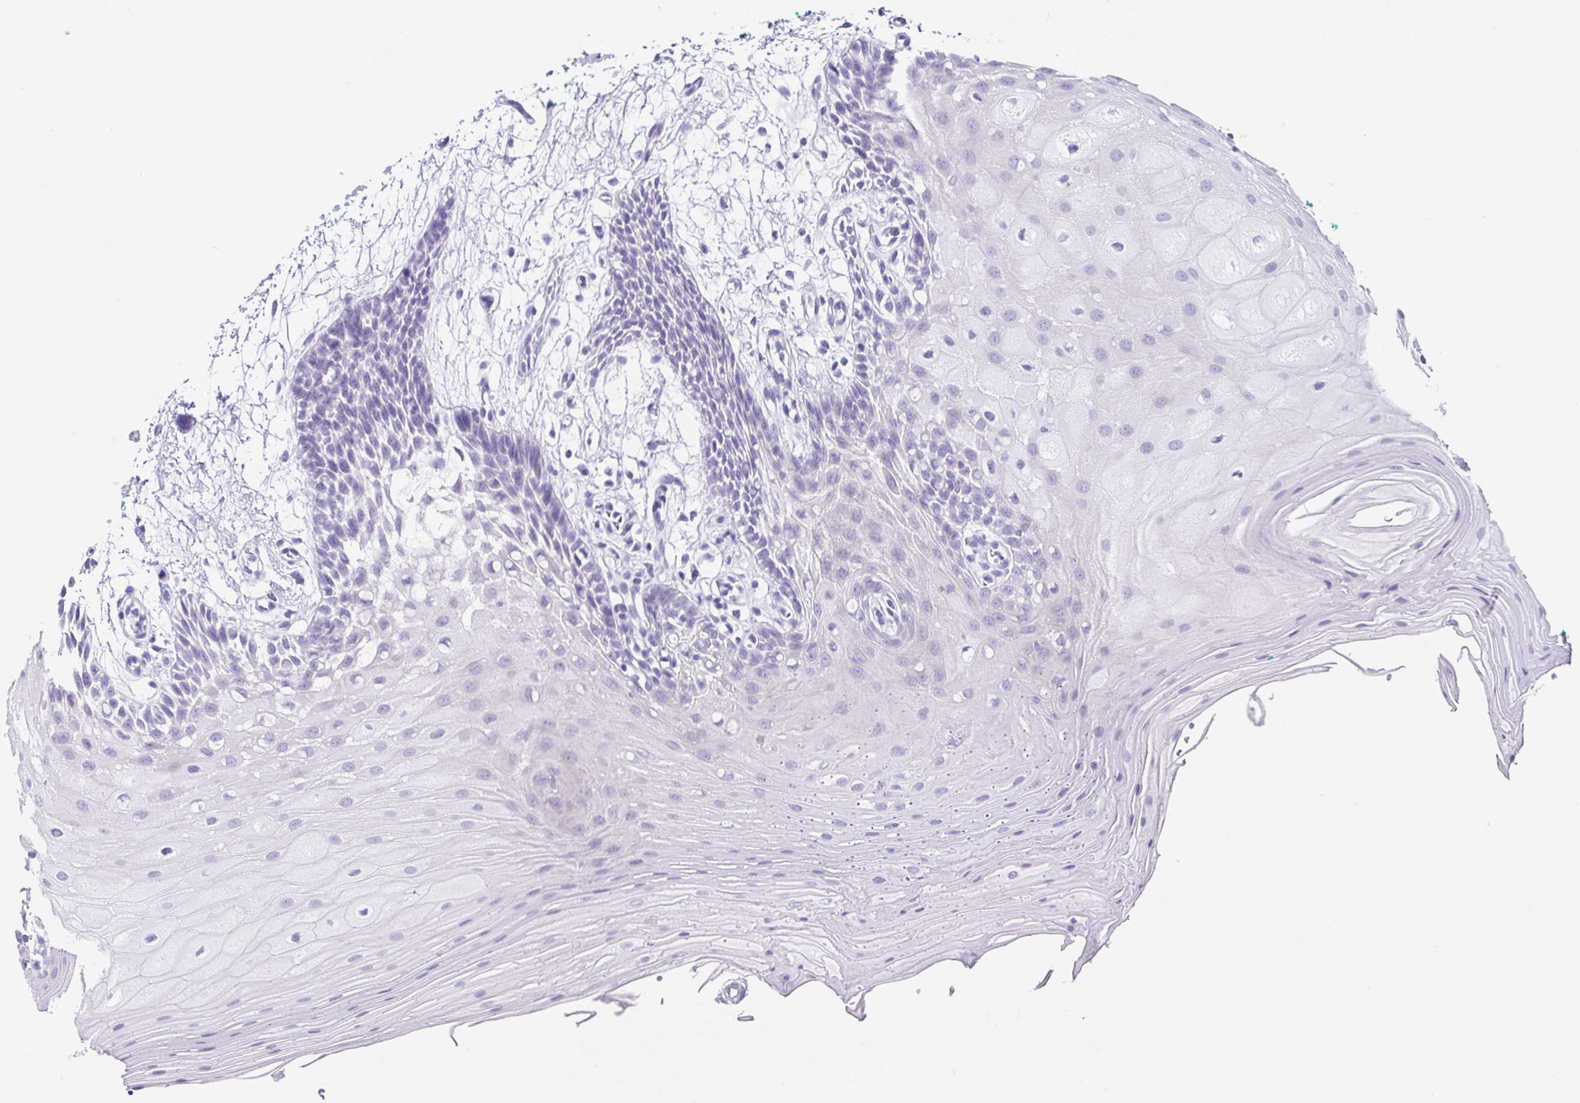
{"staining": {"intensity": "negative", "quantity": "none", "location": "none"}, "tissue": "oral mucosa", "cell_type": "Squamous epithelial cells", "image_type": "normal", "snomed": [{"axis": "morphology", "description": "Normal tissue, NOS"}, {"axis": "morphology", "description": "Squamous cell carcinoma, NOS"}, {"axis": "topography", "description": "Oral tissue"}, {"axis": "topography", "description": "Tounge, NOS"}, {"axis": "topography", "description": "Head-Neck"}], "caption": "DAB (3,3'-diaminobenzidine) immunohistochemical staining of normal human oral mucosa exhibits no significant expression in squamous epithelial cells. (DAB IHC with hematoxylin counter stain).", "gene": "RDH11", "patient": {"sex": "male", "age": 62}}